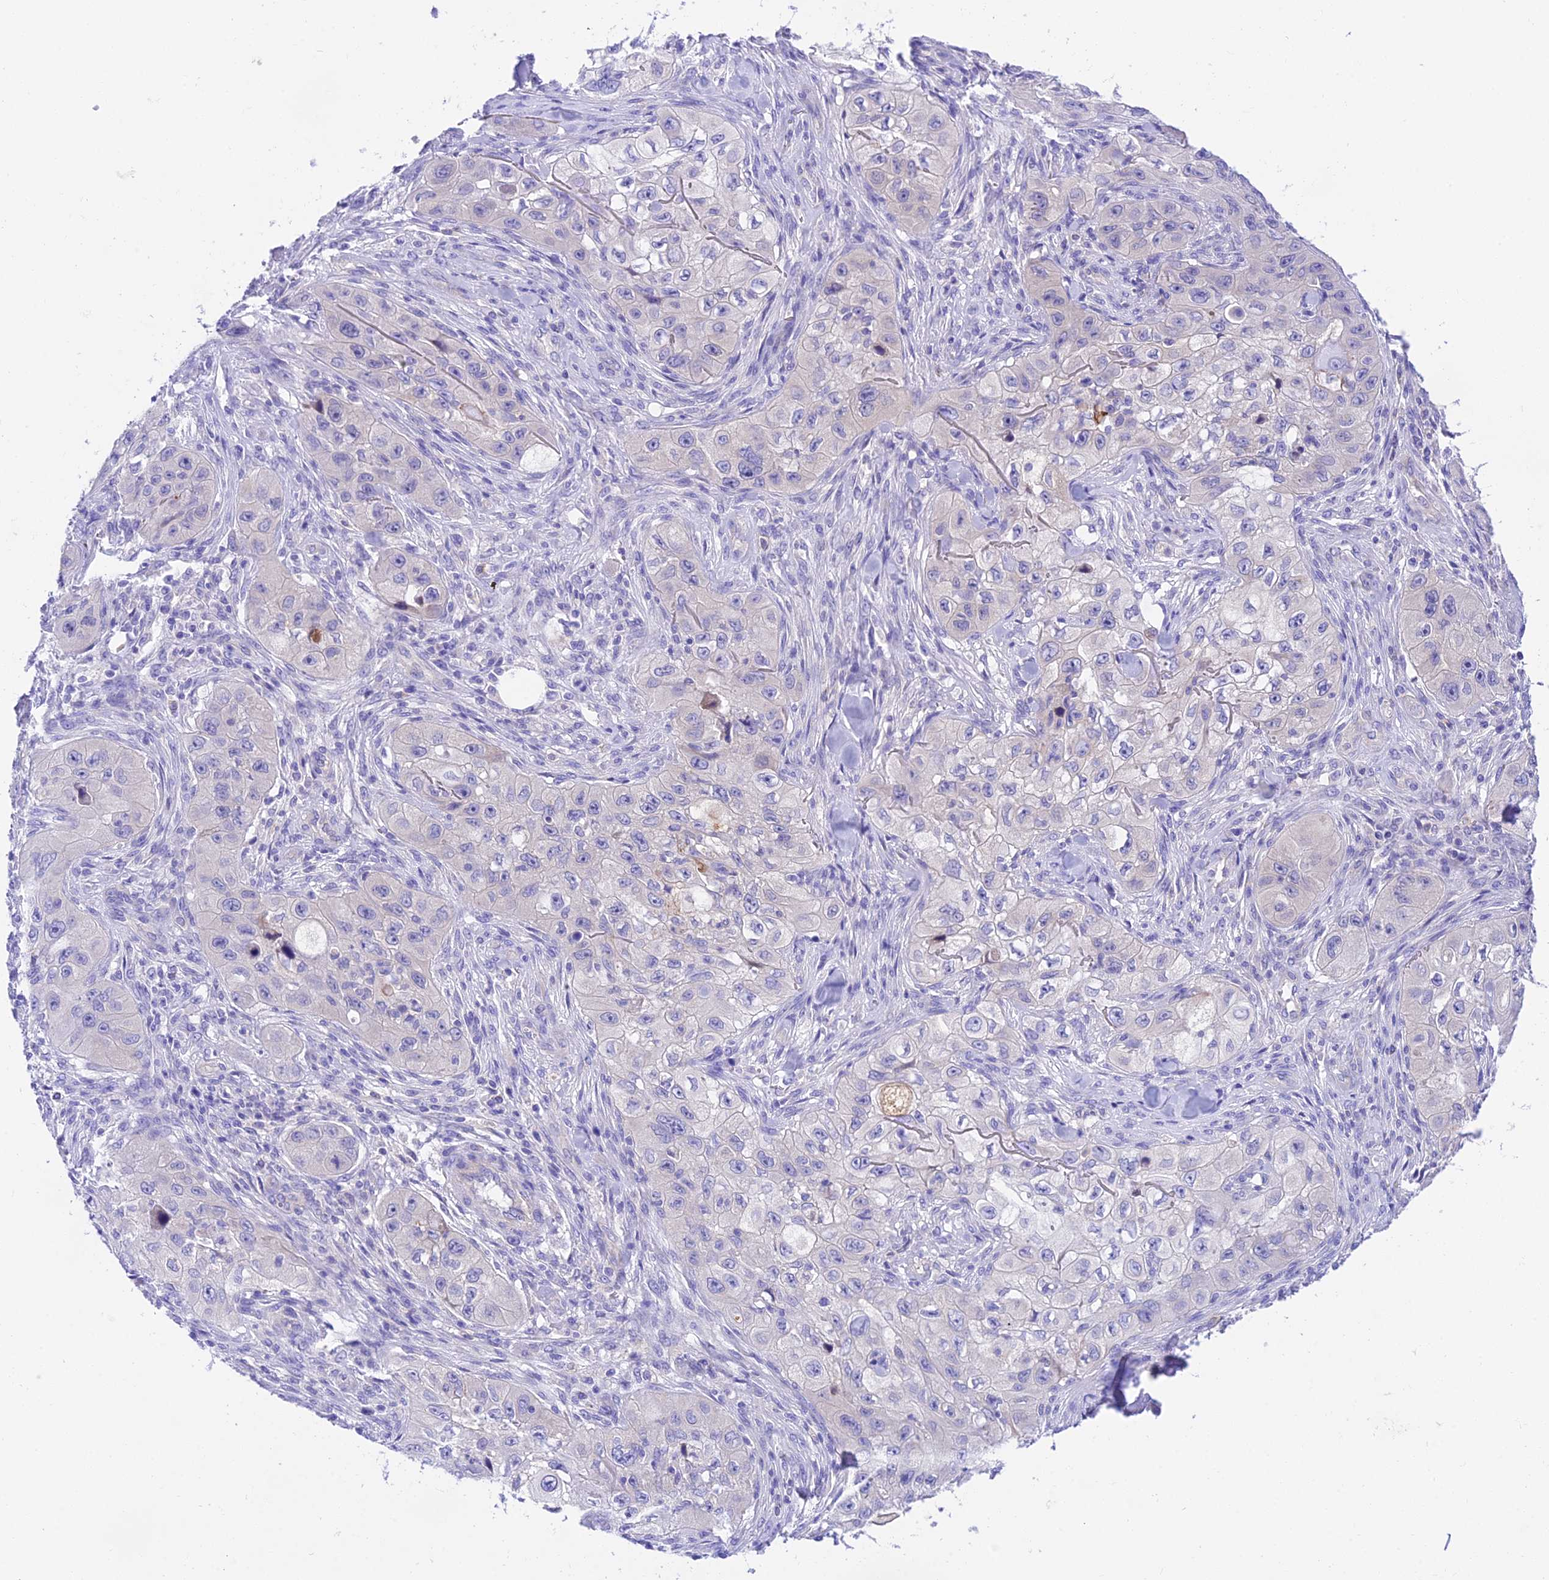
{"staining": {"intensity": "negative", "quantity": "none", "location": "none"}, "tissue": "skin cancer", "cell_type": "Tumor cells", "image_type": "cancer", "snomed": [{"axis": "morphology", "description": "Squamous cell carcinoma, NOS"}, {"axis": "topography", "description": "Skin"}, {"axis": "topography", "description": "Subcutis"}], "caption": "IHC micrograph of neoplastic tissue: human skin squamous cell carcinoma stained with DAB (3,3'-diaminobenzidine) shows no significant protein positivity in tumor cells.", "gene": "TRIM43B", "patient": {"sex": "male", "age": 73}}